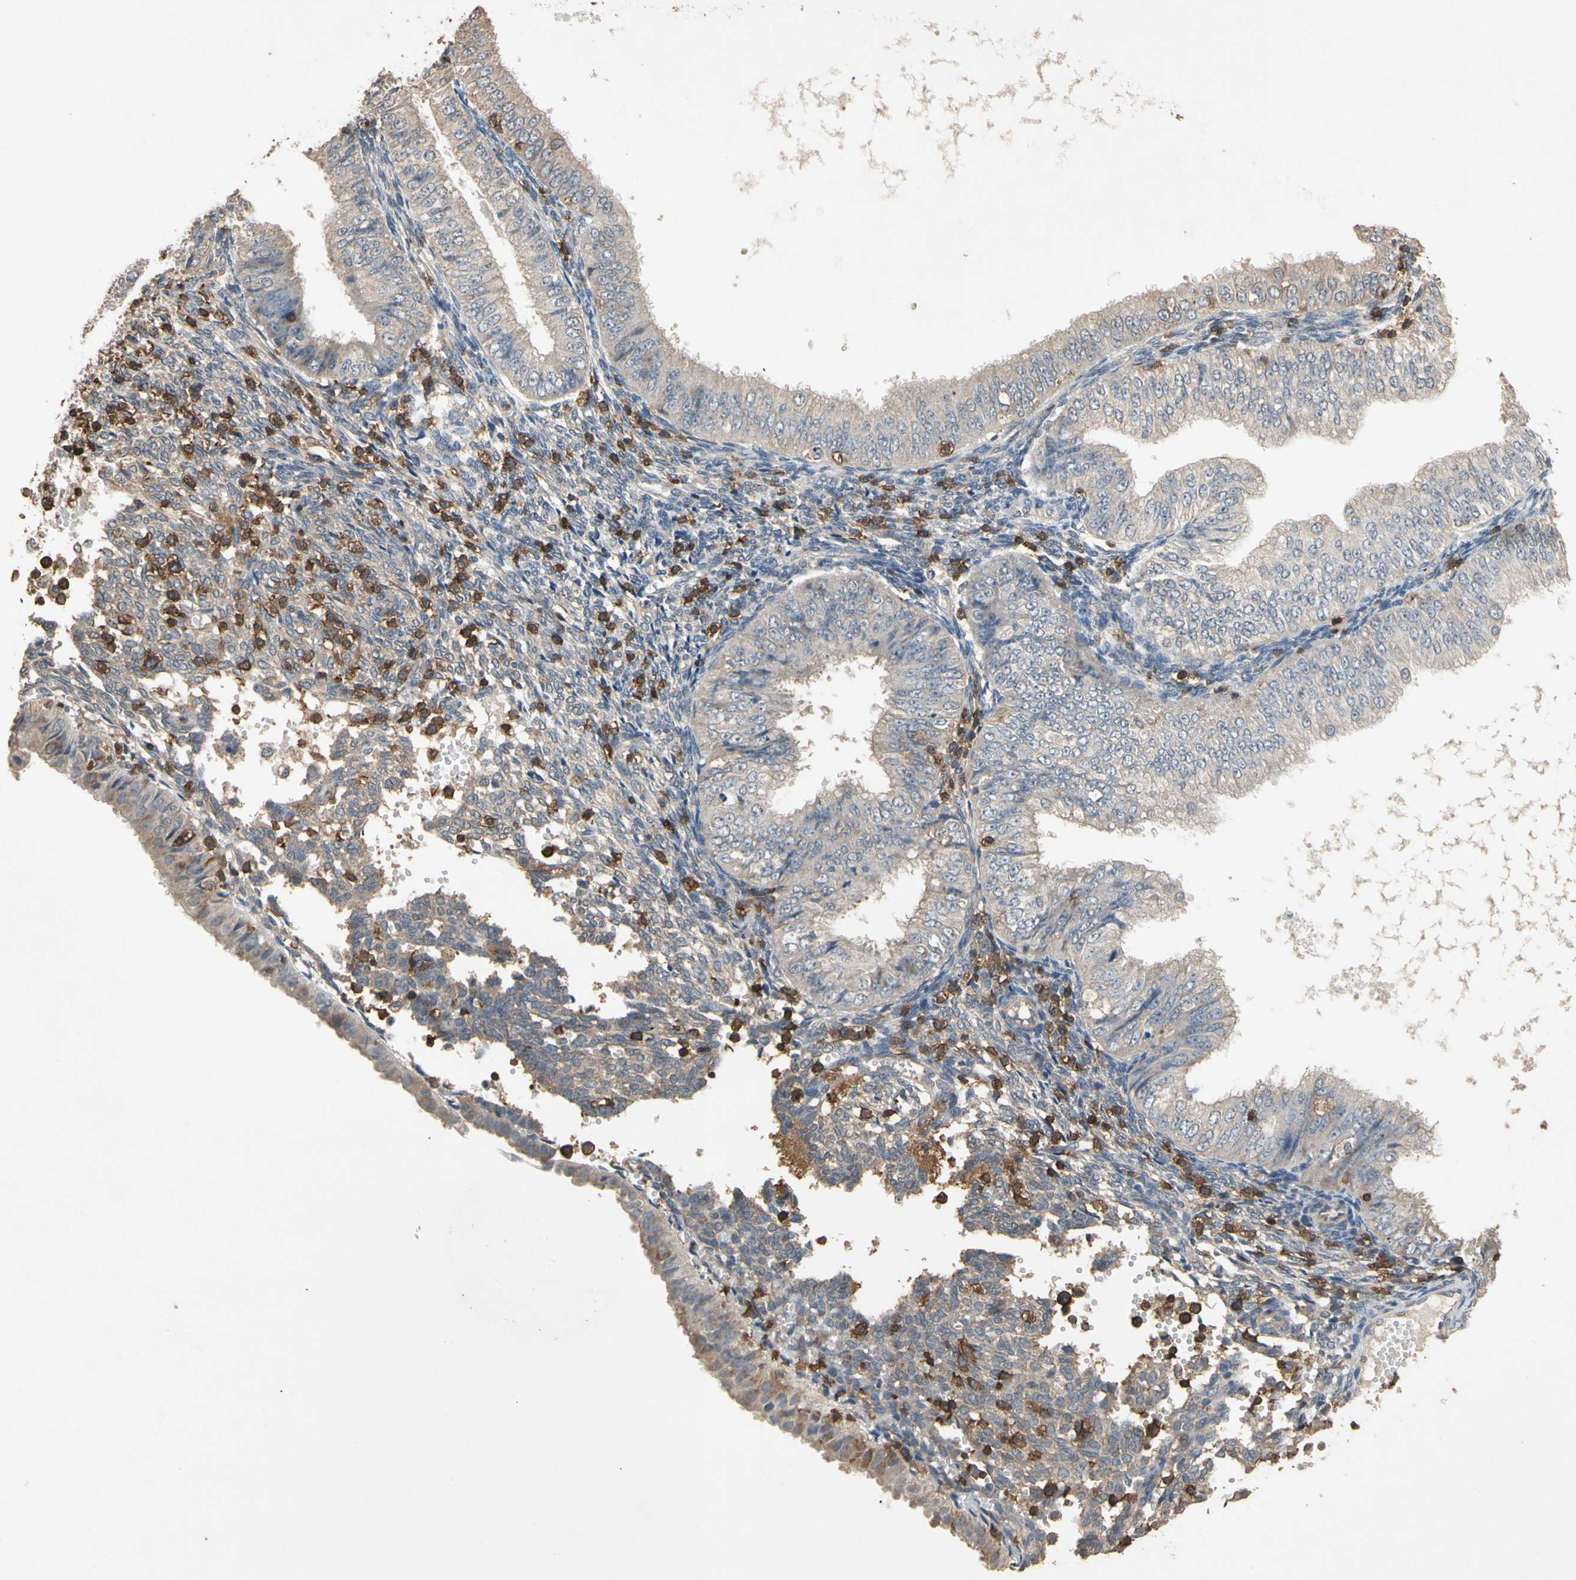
{"staining": {"intensity": "negative", "quantity": "none", "location": "none"}, "tissue": "endometrial cancer", "cell_type": "Tumor cells", "image_type": "cancer", "snomed": [{"axis": "morphology", "description": "Normal tissue, NOS"}, {"axis": "morphology", "description": "Adenocarcinoma, NOS"}, {"axis": "topography", "description": "Endometrium"}], "caption": "An image of human endometrial cancer (adenocarcinoma) is negative for staining in tumor cells.", "gene": "MAP3K10", "patient": {"sex": "female", "age": 53}}